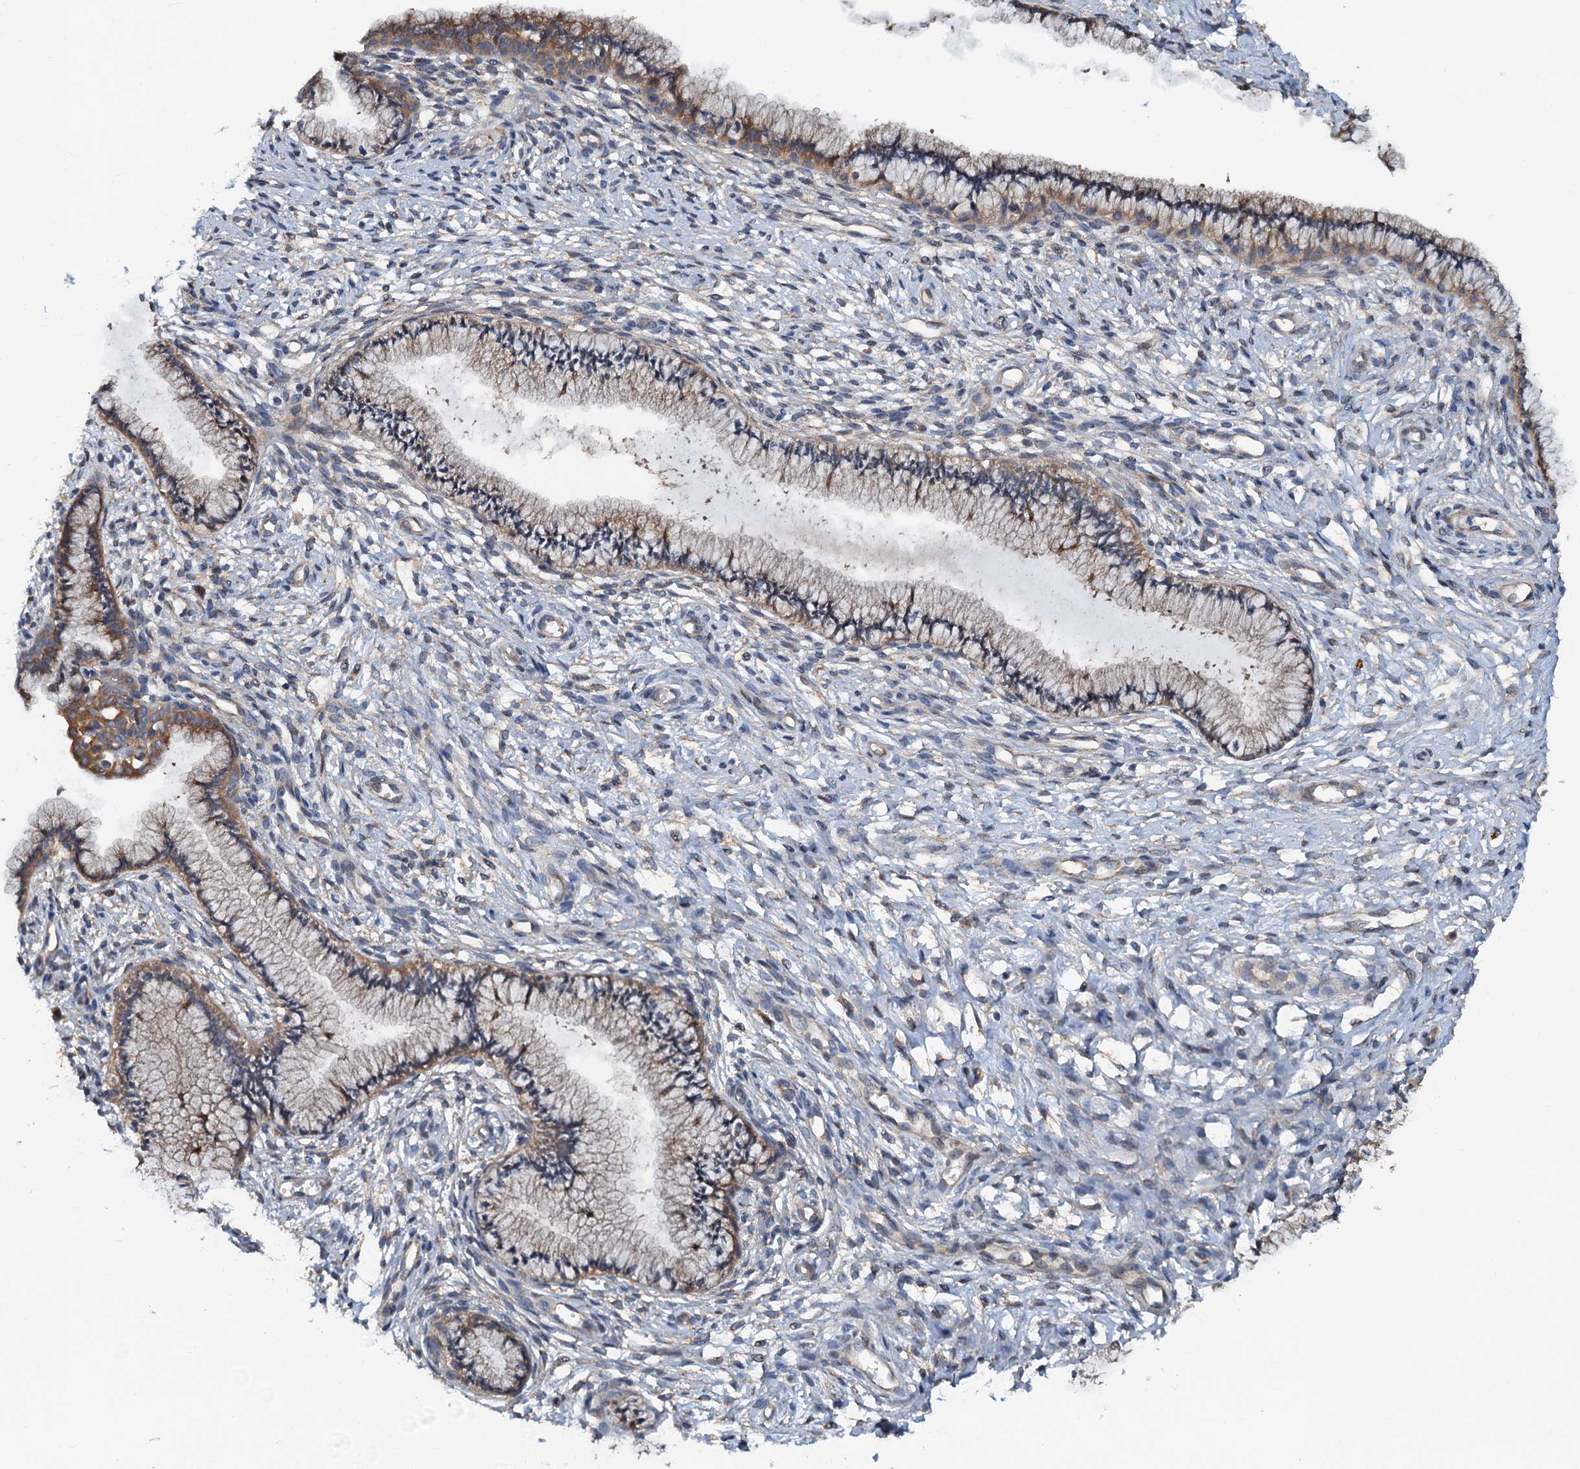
{"staining": {"intensity": "moderate", "quantity": "25%-75%", "location": "cytoplasmic/membranous"}, "tissue": "cervix", "cell_type": "Glandular cells", "image_type": "normal", "snomed": [{"axis": "morphology", "description": "Normal tissue, NOS"}, {"axis": "topography", "description": "Cervix"}], "caption": "Immunohistochemistry photomicrograph of unremarkable cervix: cervix stained using IHC demonstrates medium levels of moderate protein expression localized specifically in the cytoplasmic/membranous of glandular cells, appearing as a cytoplasmic/membranous brown color.", "gene": "COG3", "patient": {"sex": "female", "age": 36}}